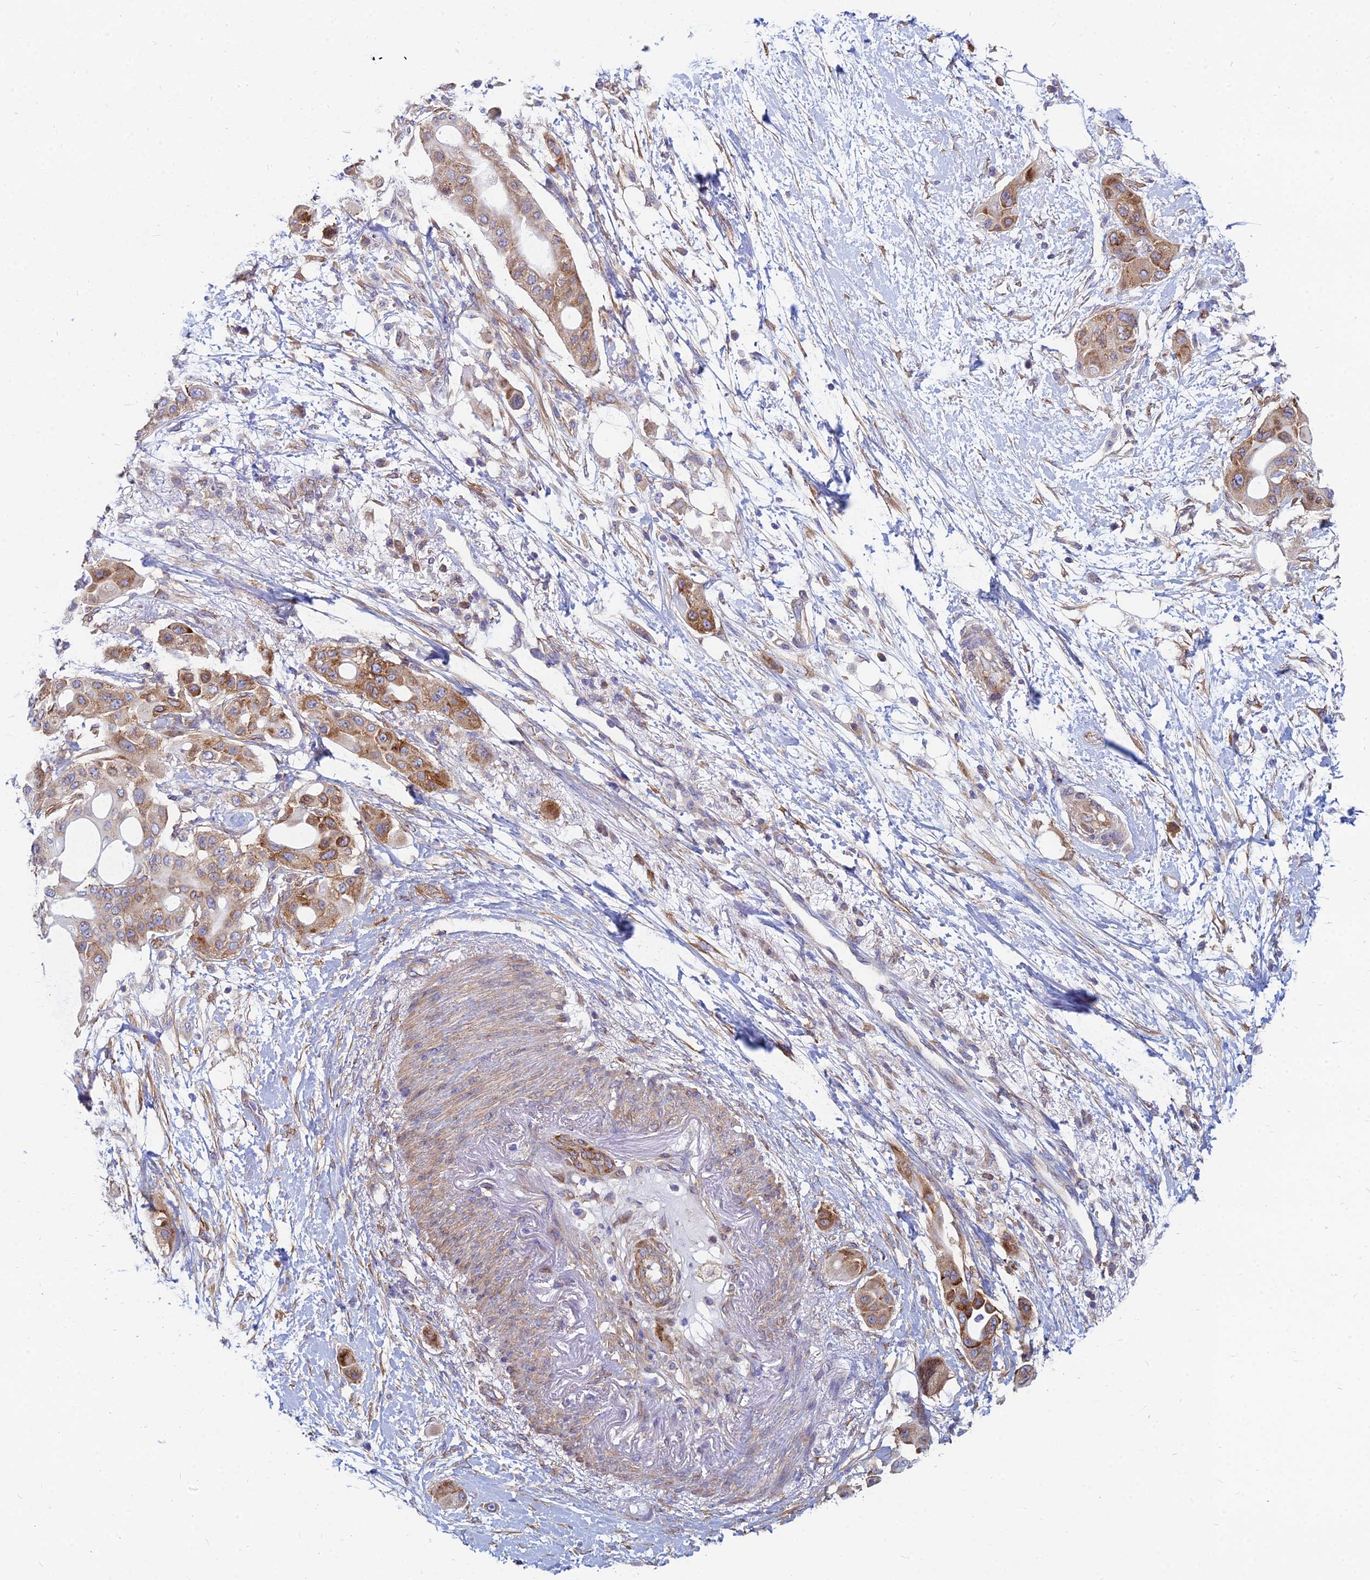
{"staining": {"intensity": "moderate", "quantity": ">75%", "location": "cytoplasmic/membranous"}, "tissue": "pancreatic cancer", "cell_type": "Tumor cells", "image_type": "cancer", "snomed": [{"axis": "morphology", "description": "Adenocarcinoma, NOS"}, {"axis": "topography", "description": "Pancreas"}], "caption": "Tumor cells reveal medium levels of moderate cytoplasmic/membranous positivity in approximately >75% of cells in human pancreatic cancer.", "gene": "TXLNA", "patient": {"sex": "male", "age": 68}}